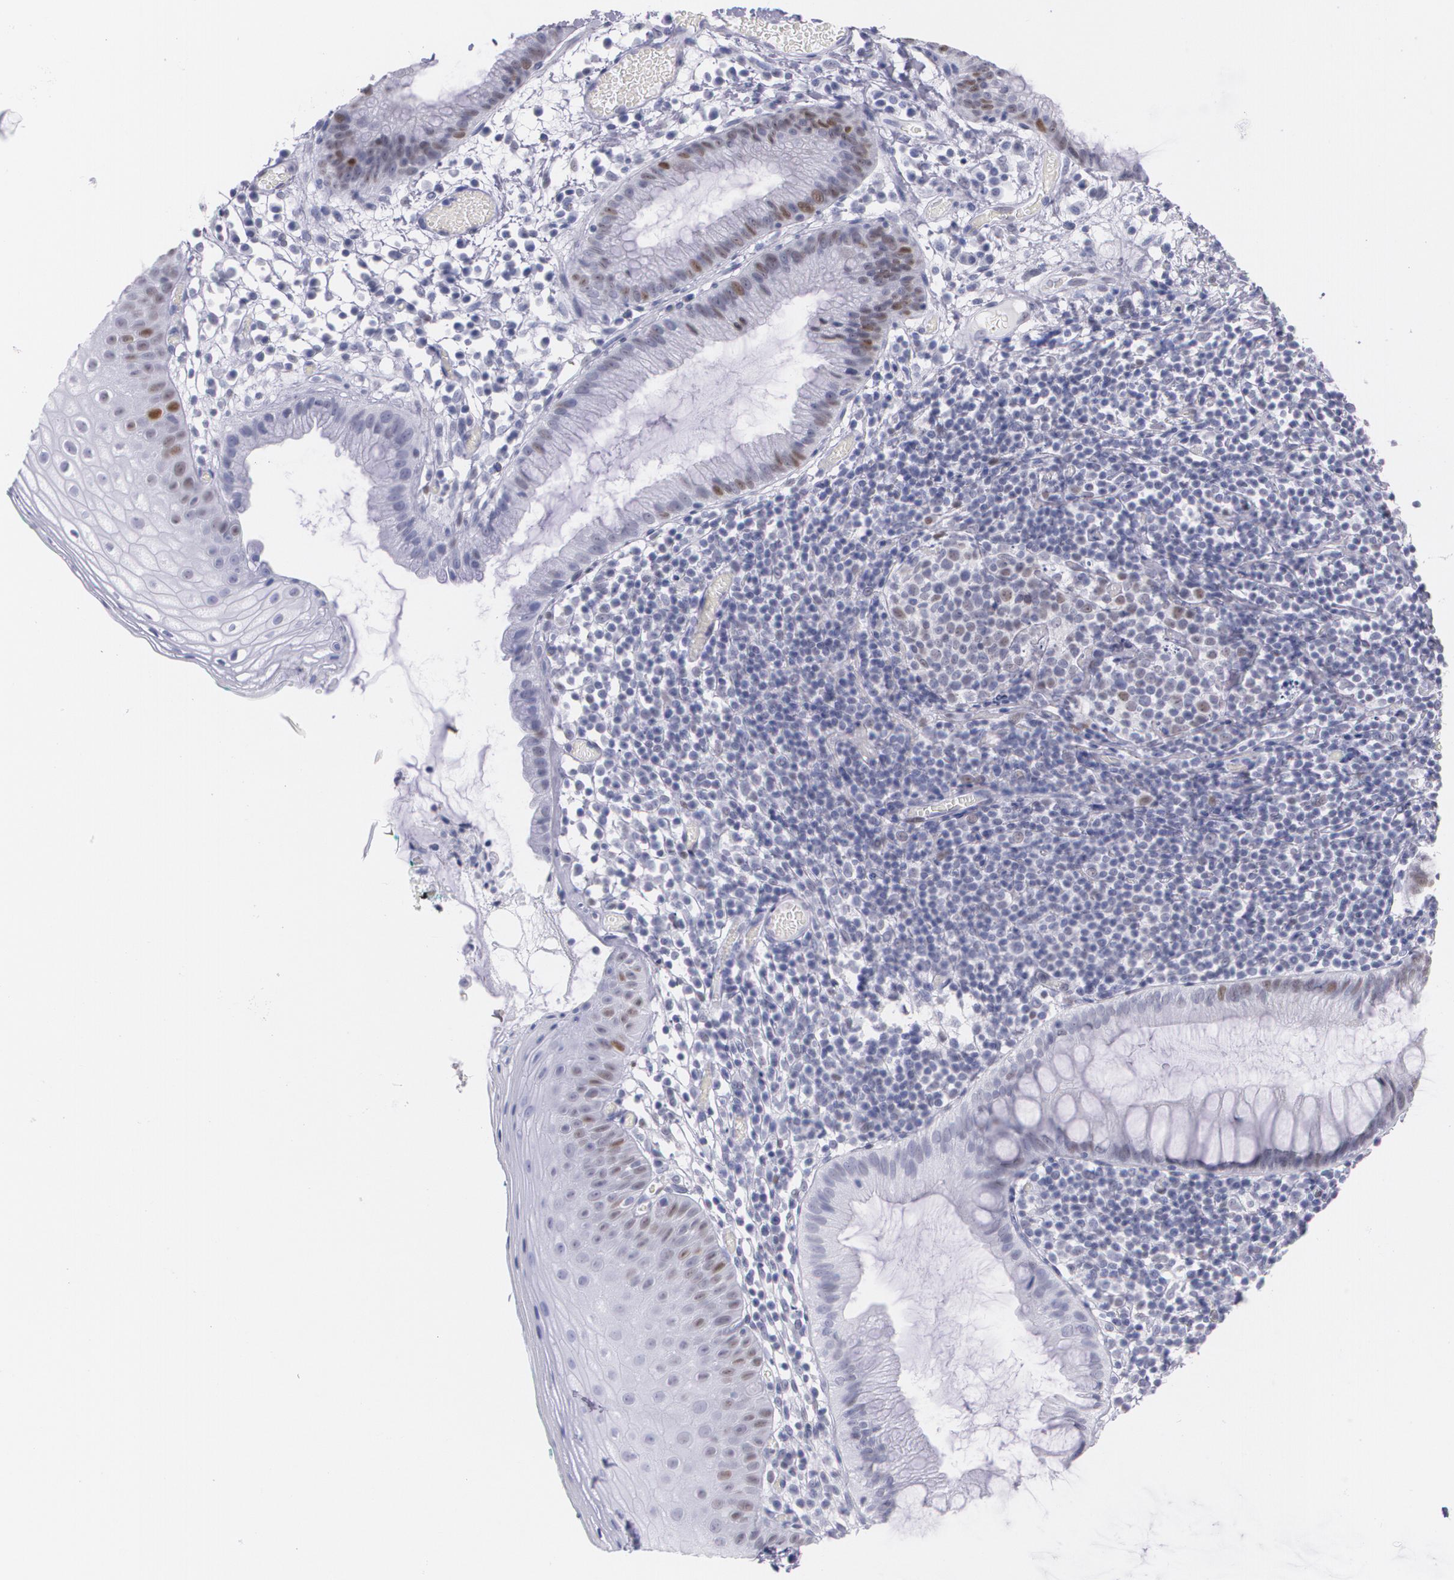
{"staining": {"intensity": "moderate", "quantity": "<25%", "location": "nuclear"}, "tissue": "skin", "cell_type": "Epidermal cells", "image_type": "normal", "snomed": [{"axis": "morphology", "description": "Normal tissue, NOS"}, {"axis": "morphology", "description": "Hemorrhoids"}, {"axis": "morphology", "description": "Inflammation, NOS"}, {"axis": "topography", "description": "Anal"}], "caption": "Skin stained with immunohistochemistry shows moderate nuclear staining in approximately <25% of epidermal cells.", "gene": "TP53", "patient": {"sex": "male", "age": 60}}